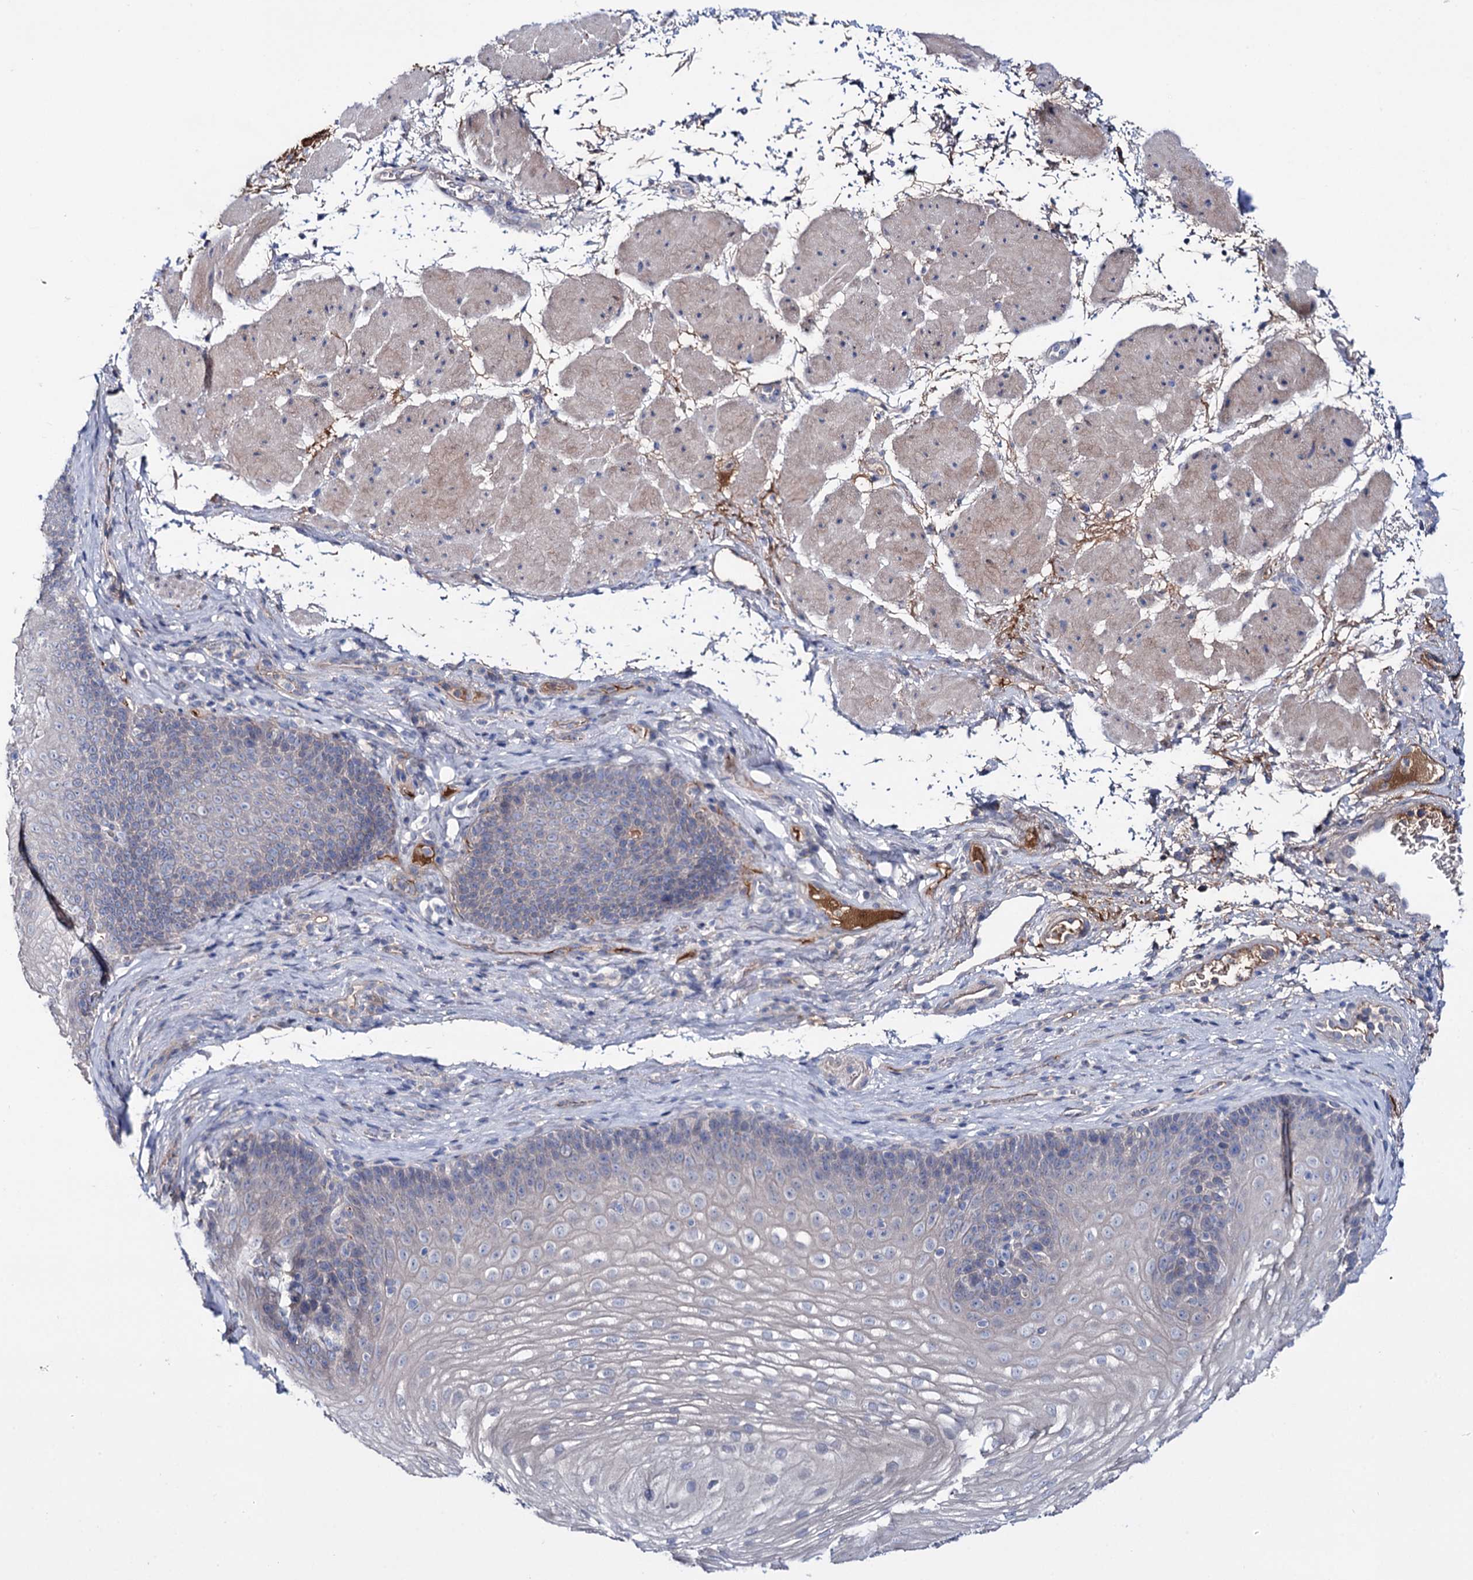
{"staining": {"intensity": "negative", "quantity": "none", "location": "none"}, "tissue": "esophagus", "cell_type": "Squamous epithelial cells", "image_type": "normal", "snomed": [{"axis": "morphology", "description": "Normal tissue, NOS"}, {"axis": "topography", "description": "Esophagus"}], "caption": "Protein analysis of unremarkable esophagus reveals no significant expression in squamous epithelial cells.", "gene": "PPP1R32", "patient": {"sex": "female", "age": 66}}